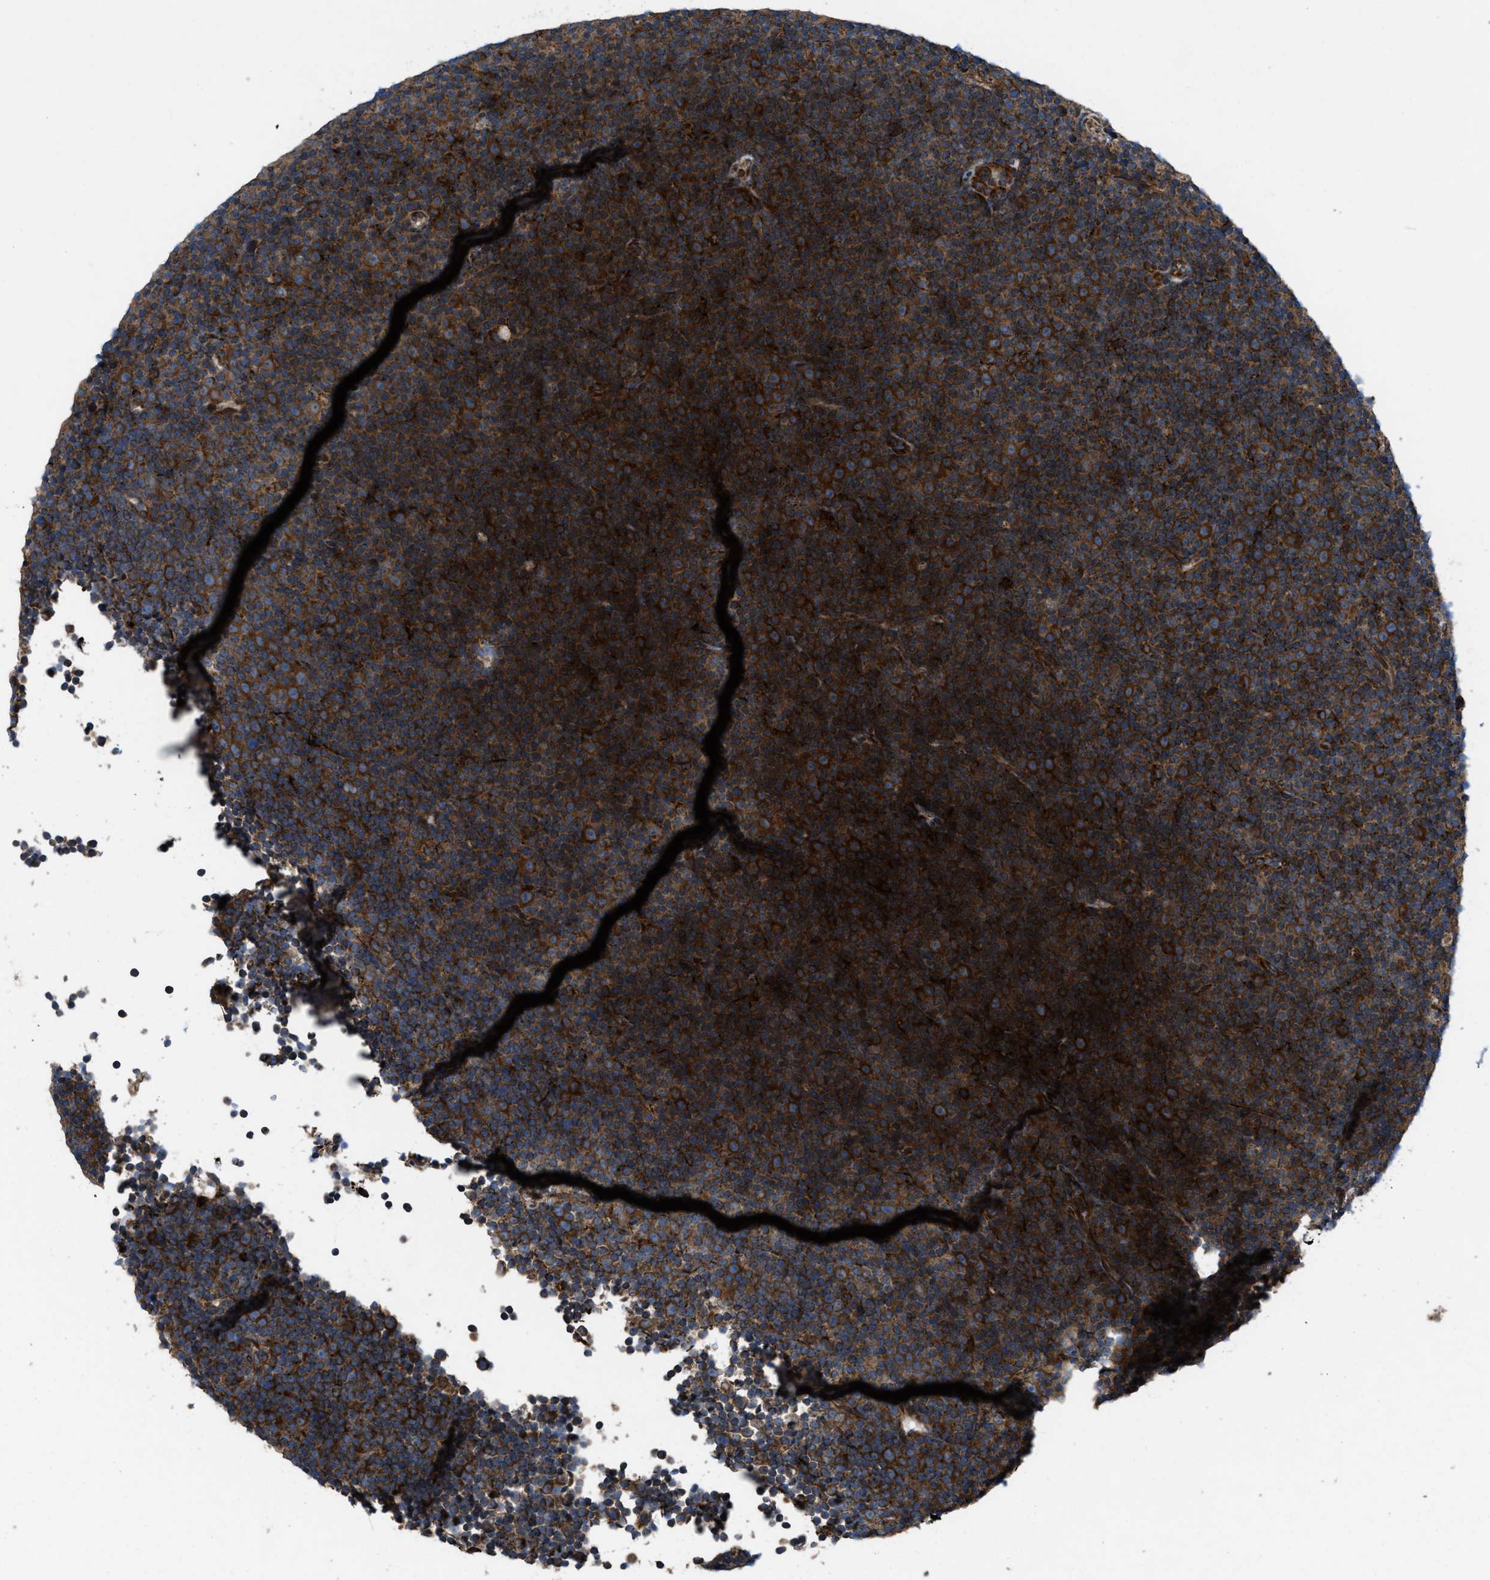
{"staining": {"intensity": "strong", "quantity": ">75%", "location": "cytoplasmic/membranous"}, "tissue": "lymphoma", "cell_type": "Tumor cells", "image_type": "cancer", "snomed": [{"axis": "morphology", "description": "Malignant lymphoma, non-Hodgkin's type, Low grade"}, {"axis": "topography", "description": "Lymph node"}], "caption": "Immunohistochemistry (IHC) photomicrograph of neoplastic tissue: lymphoma stained using immunohistochemistry shows high levels of strong protein expression localized specifically in the cytoplasmic/membranous of tumor cells, appearing as a cytoplasmic/membranous brown color.", "gene": "PER3", "patient": {"sex": "female", "age": 67}}